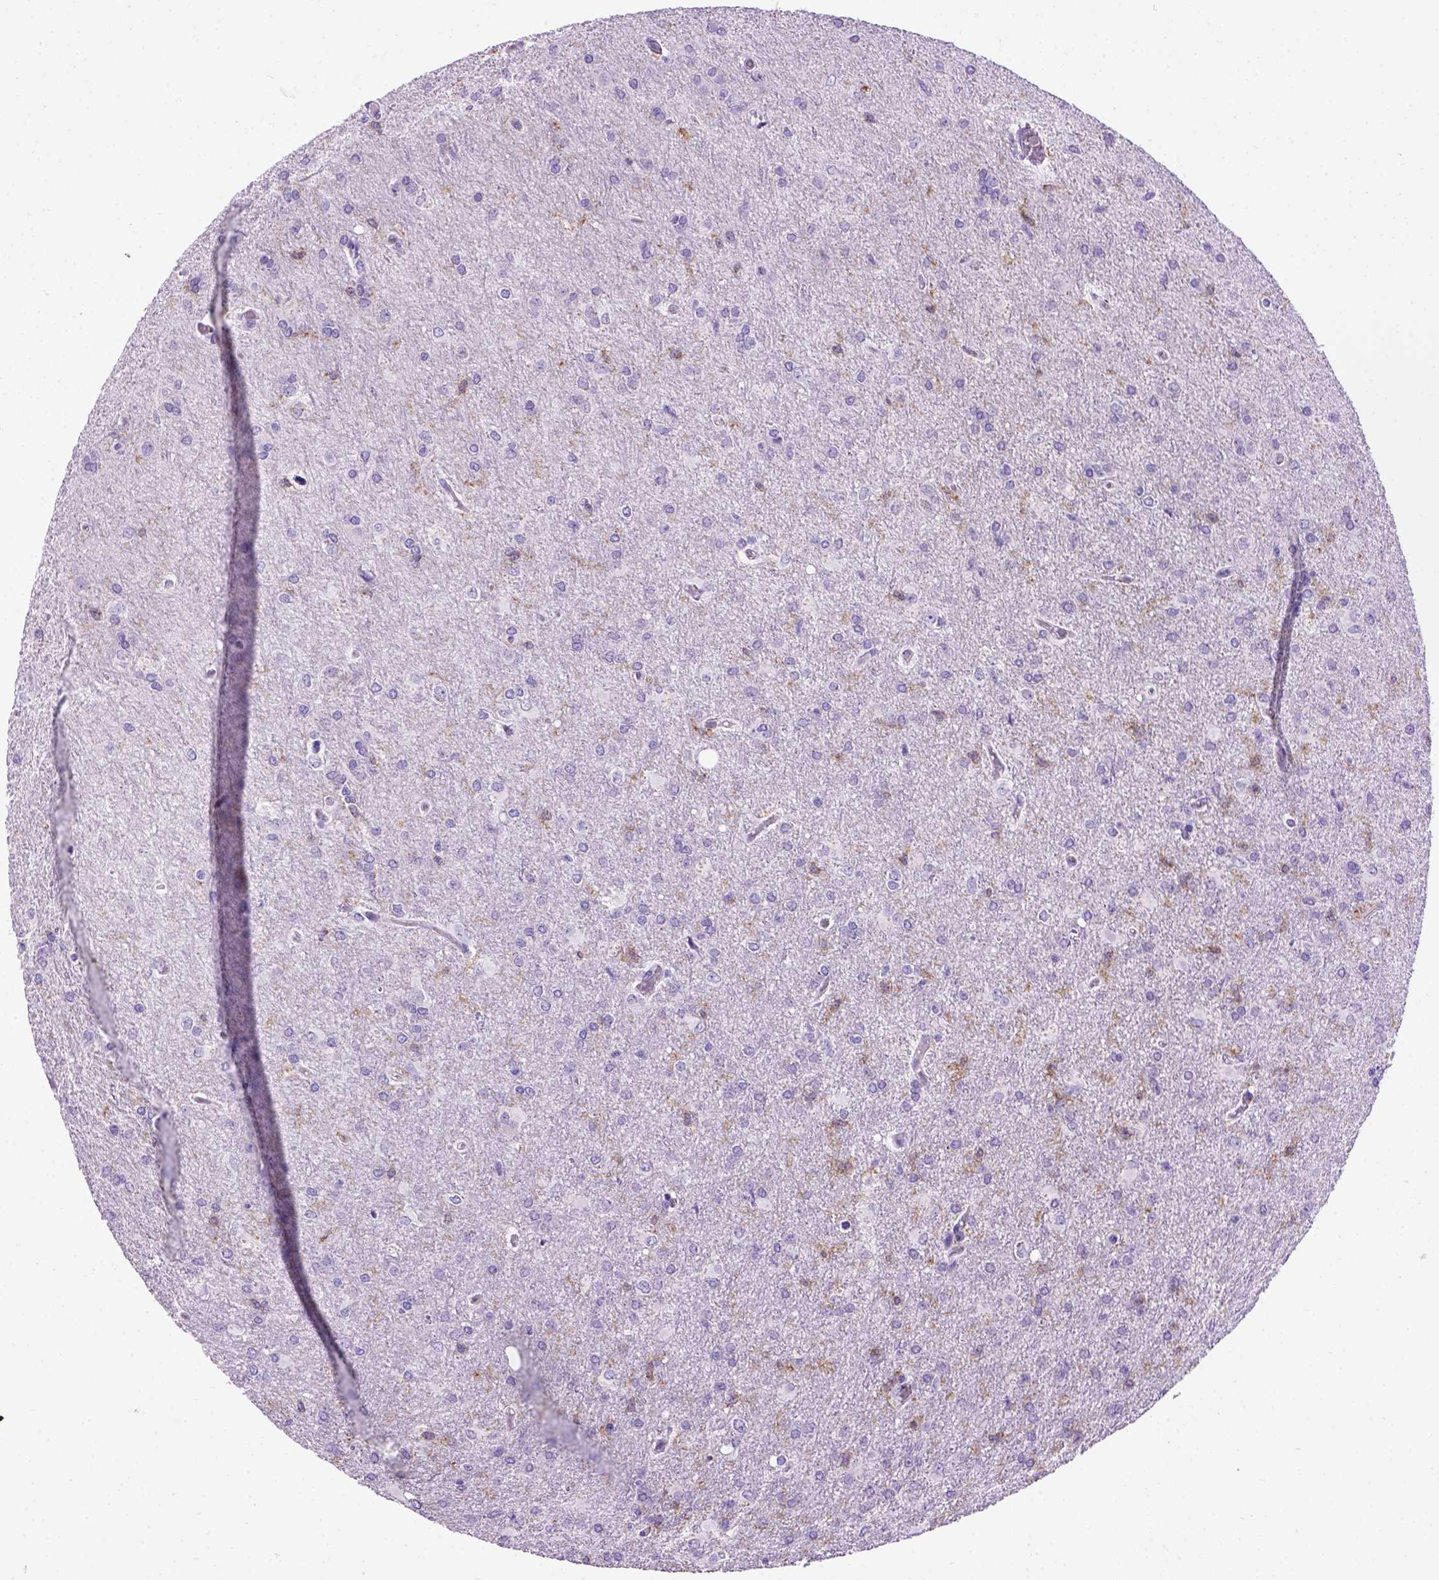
{"staining": {"intensity": "negative", "quantity": "none", "location": "none"}, "tissue": "glioma", "cell_type": "Tumor cells", "image_type": "cancer", "snomed": [{"axis": "morphology", "description": "Glioma, malignant, High grade"}, {"axis": "topography", "description": "Brain"}], "caption": "Immunohistochemical staining of human glioma exhibits no significant expression in tumor cells.", "gene": "ITGAX", "patient": {"sex": "male", "age": 68}}